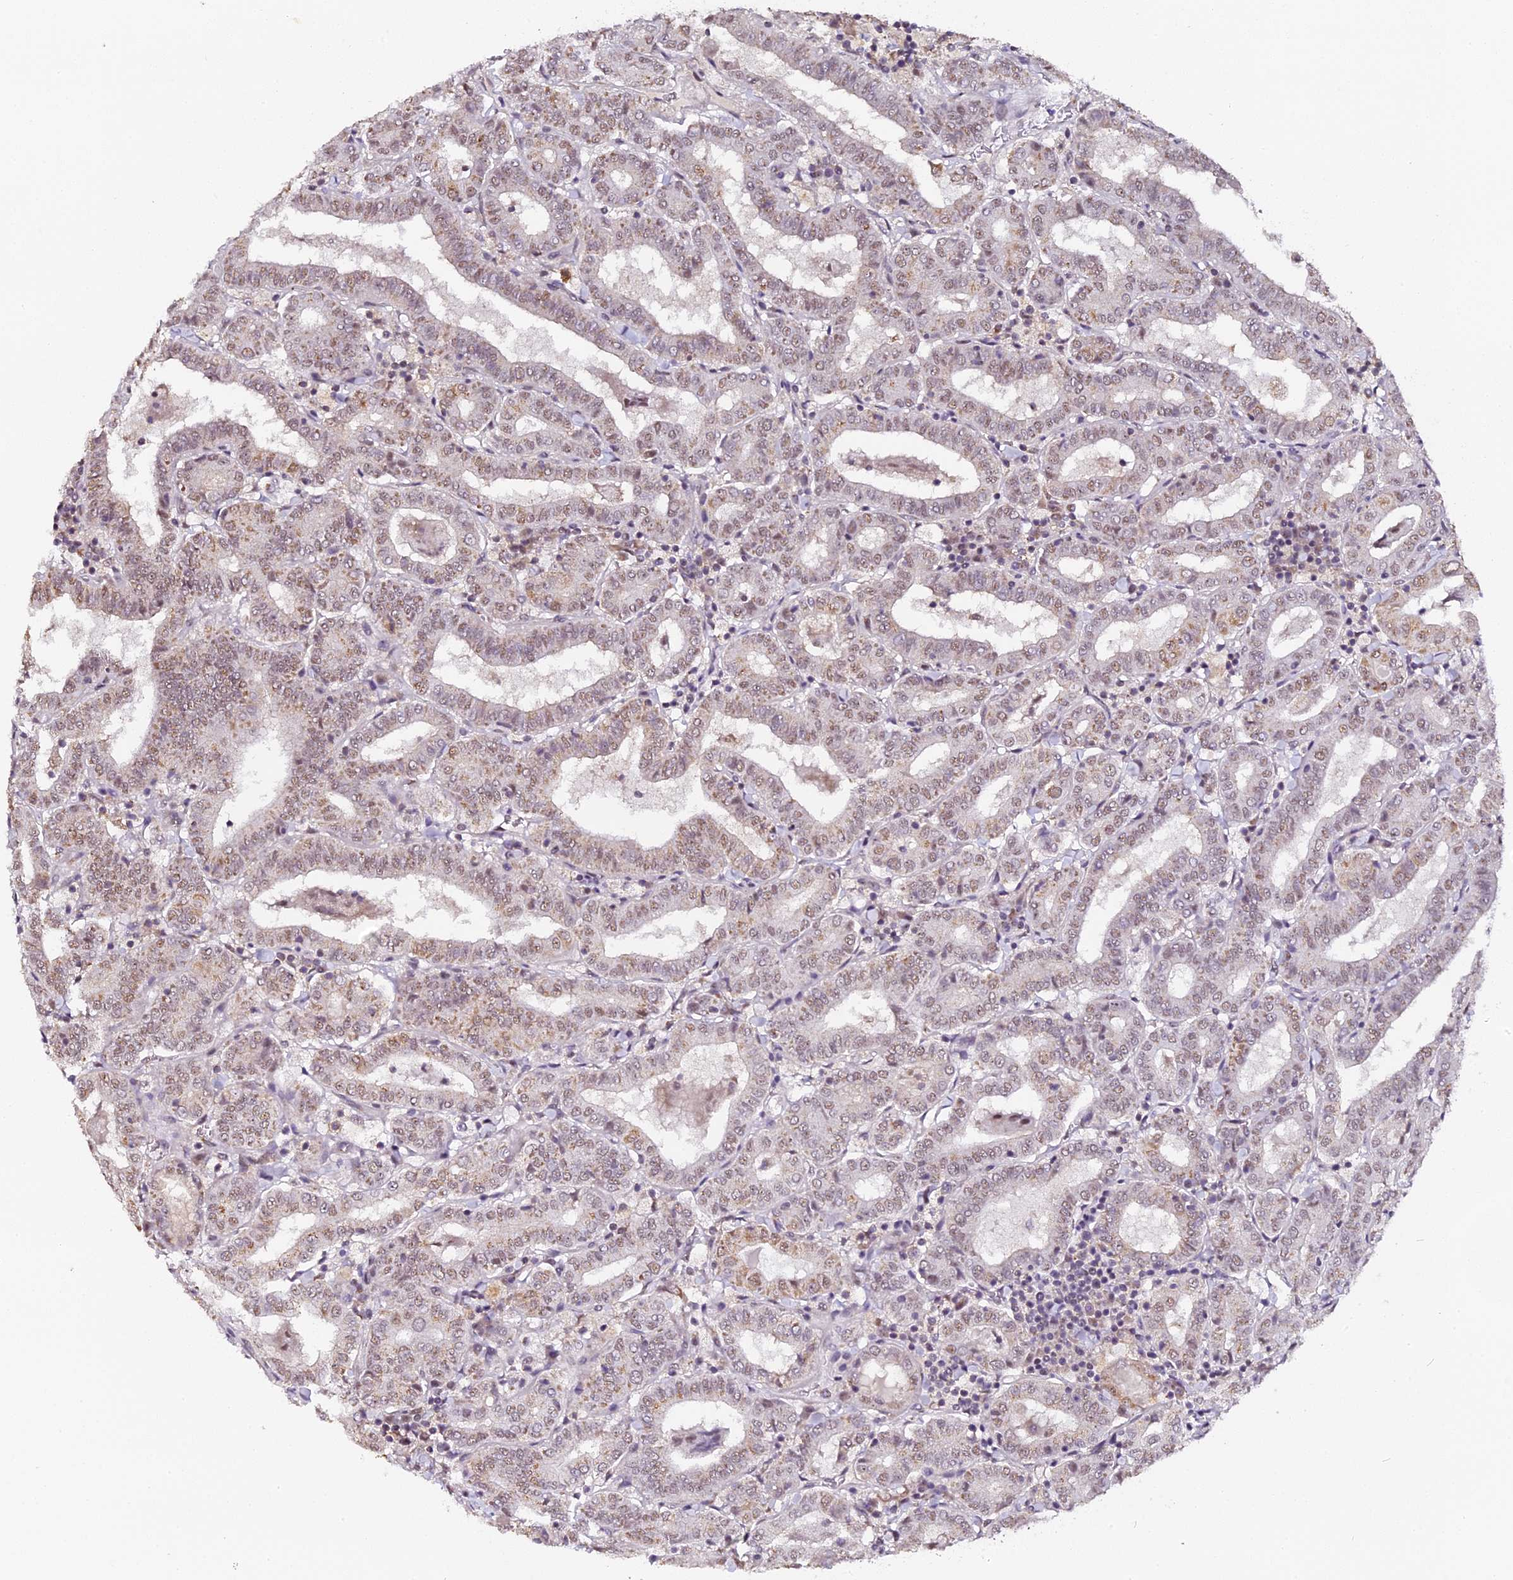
{"staining": {"intensity": "moderate", "quantity": "<25%", "location": "cytoplasmic/membranous,nuclear"}, "tissue": "thyroid cancer", "cell_type": "Tumor cells", "image_type": "cancer", "snomed": [{"axis": "morphology", "description": "Papillary adenocarcinoma, NOS"}, {"axis": "topography", "description": "Thyroid gland"}], "caption": "Human papillary adenocarcinoma (thyroid) stained with a brown dye displays moderate cytoplasmic/membranous and nuclear positive positivity in about <25% of tumor cells.", "gene": "NCBP1", "patient": {"sex": "female", "age": 72}}